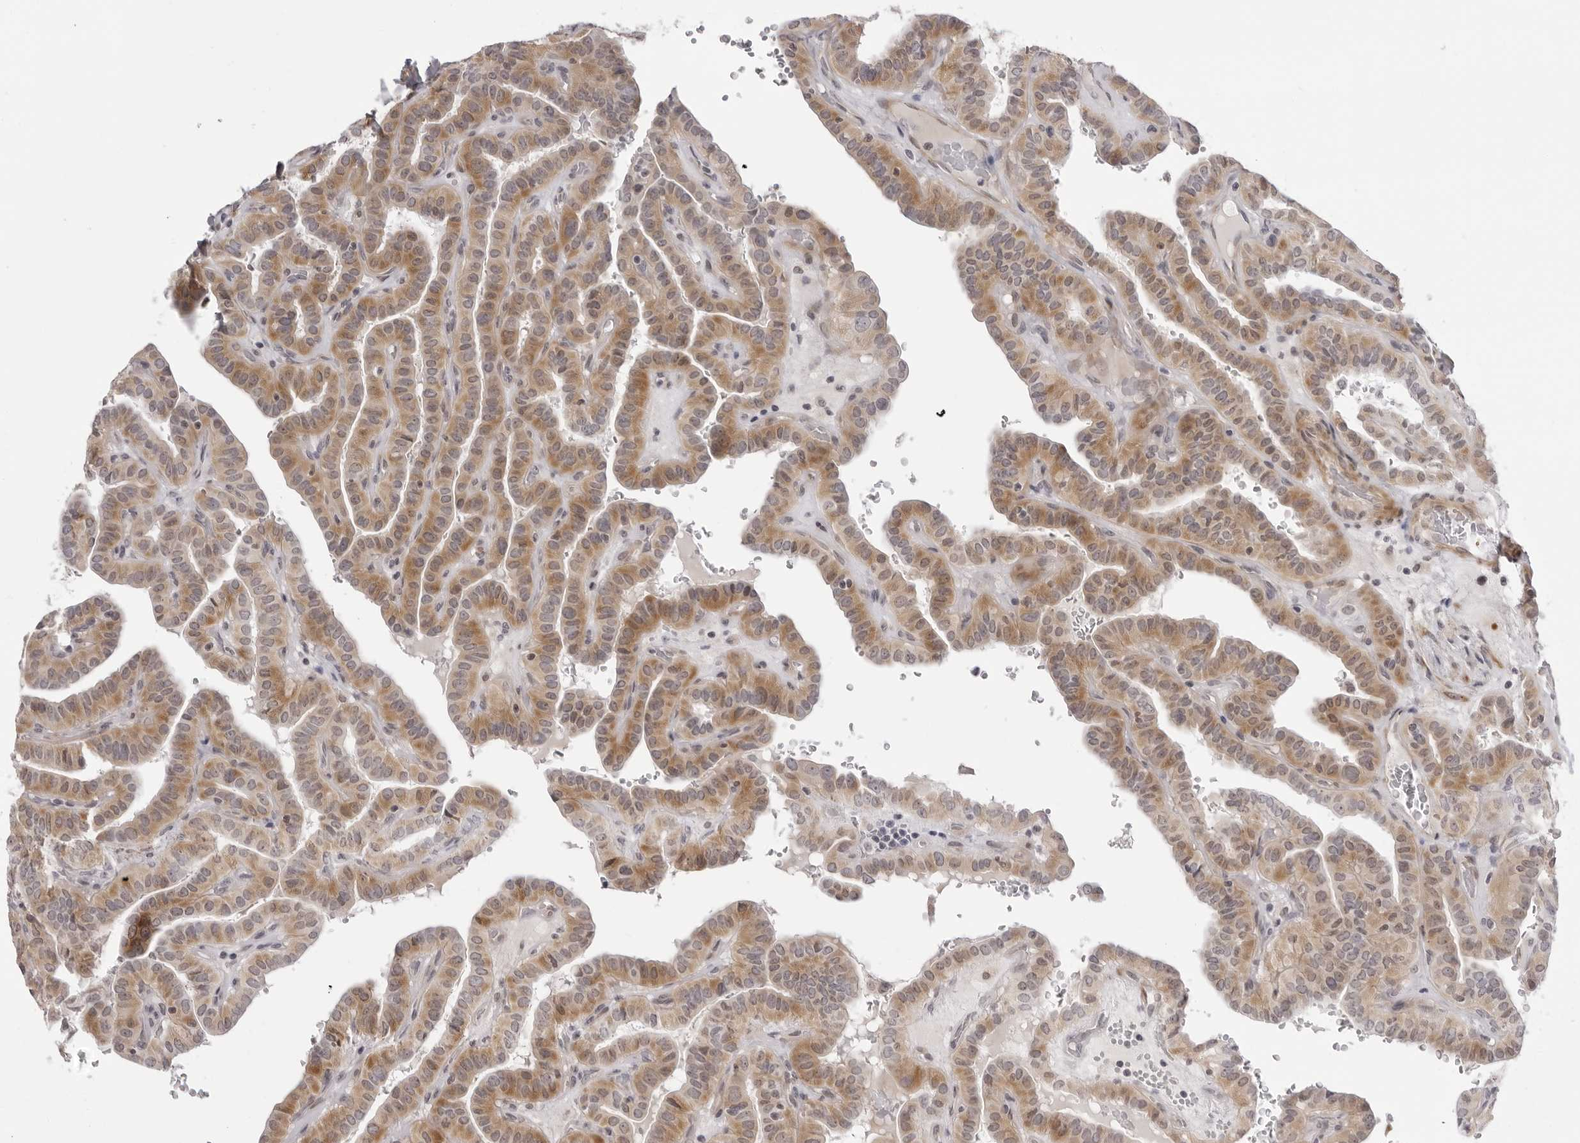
{"staining": {"intensity": "moderate", "quantity": ">75%", "location": "cytoplasmic/membranous"}, "tissue": "thyroid cancer", "cell_type": "Tumor cells", "image_type": "cancer", "snomed": [{"axis": "morphology", "description": "Papillary adenocarcinoma, NOS"}, {"axis": "topography", "description": "Thyroid gland"}], "caption": "A brown stain labels moderate cytoplasmic/membranous positivity of a protein in human thyroid cancer (papillary adenocarcinoma) tumor cells.", "gene": "SUGCT", "patient": {"sex": "male", "age": 77}}